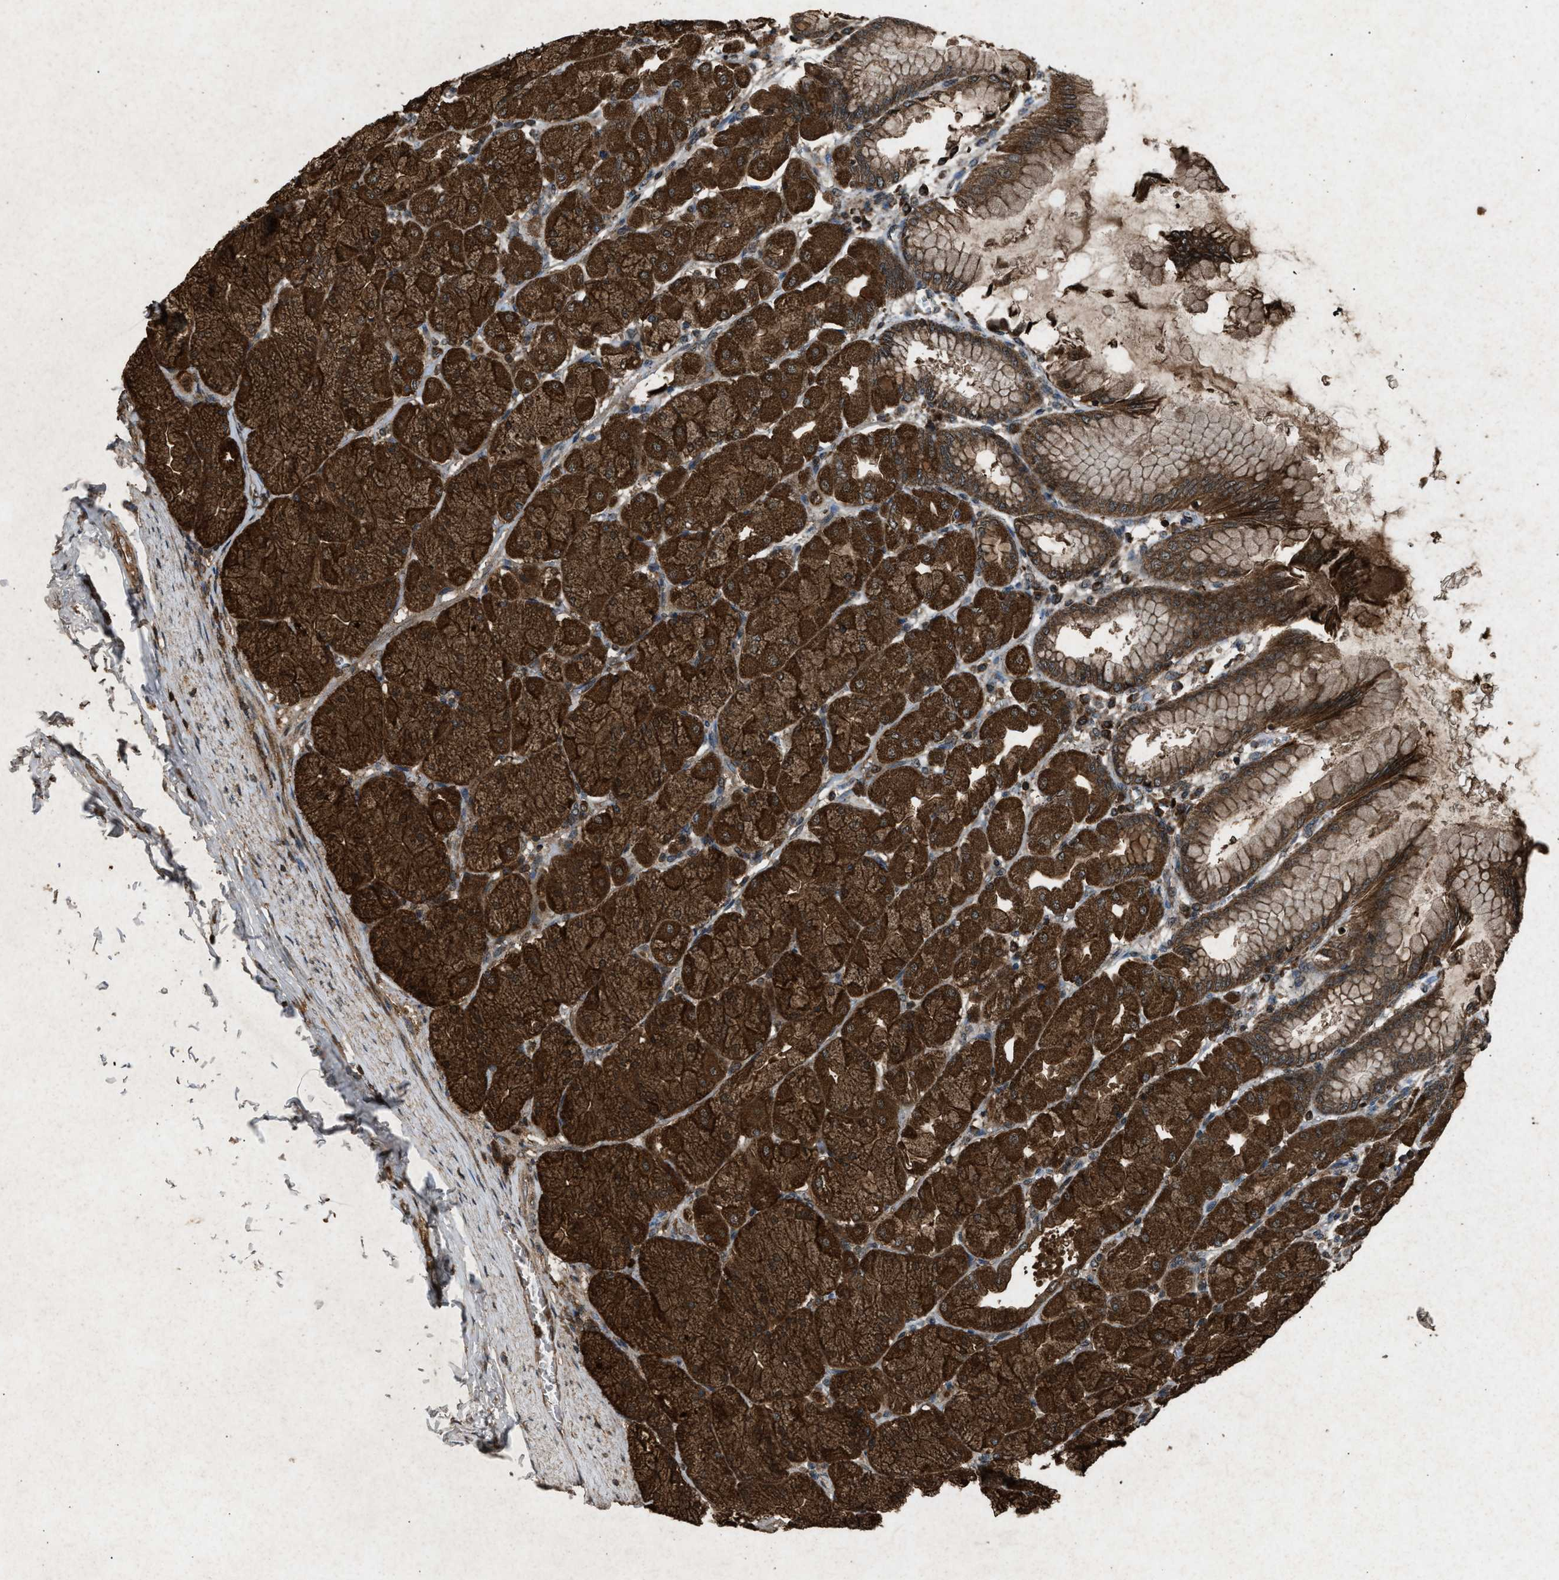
{"staining": {"intensity": "strong", "quantity": ">75%", "location": "cytoplasmic/membranous"}, "tissue": "stomach", "cell_type": "Glandular cells", "image_type": "normal", "snomed": [{"axis": "morphology", "description": "Normal tissue, NOS"}, {"axis": "topography", "description": "Stomach, upper"}], "caption": "Glandular cells reveal strong cytoplasmic/membranous positivity in approximately >75% of cells in benign stomach.", "gene": "OAS1", "patient": {"sex": "female", "age": 56}}